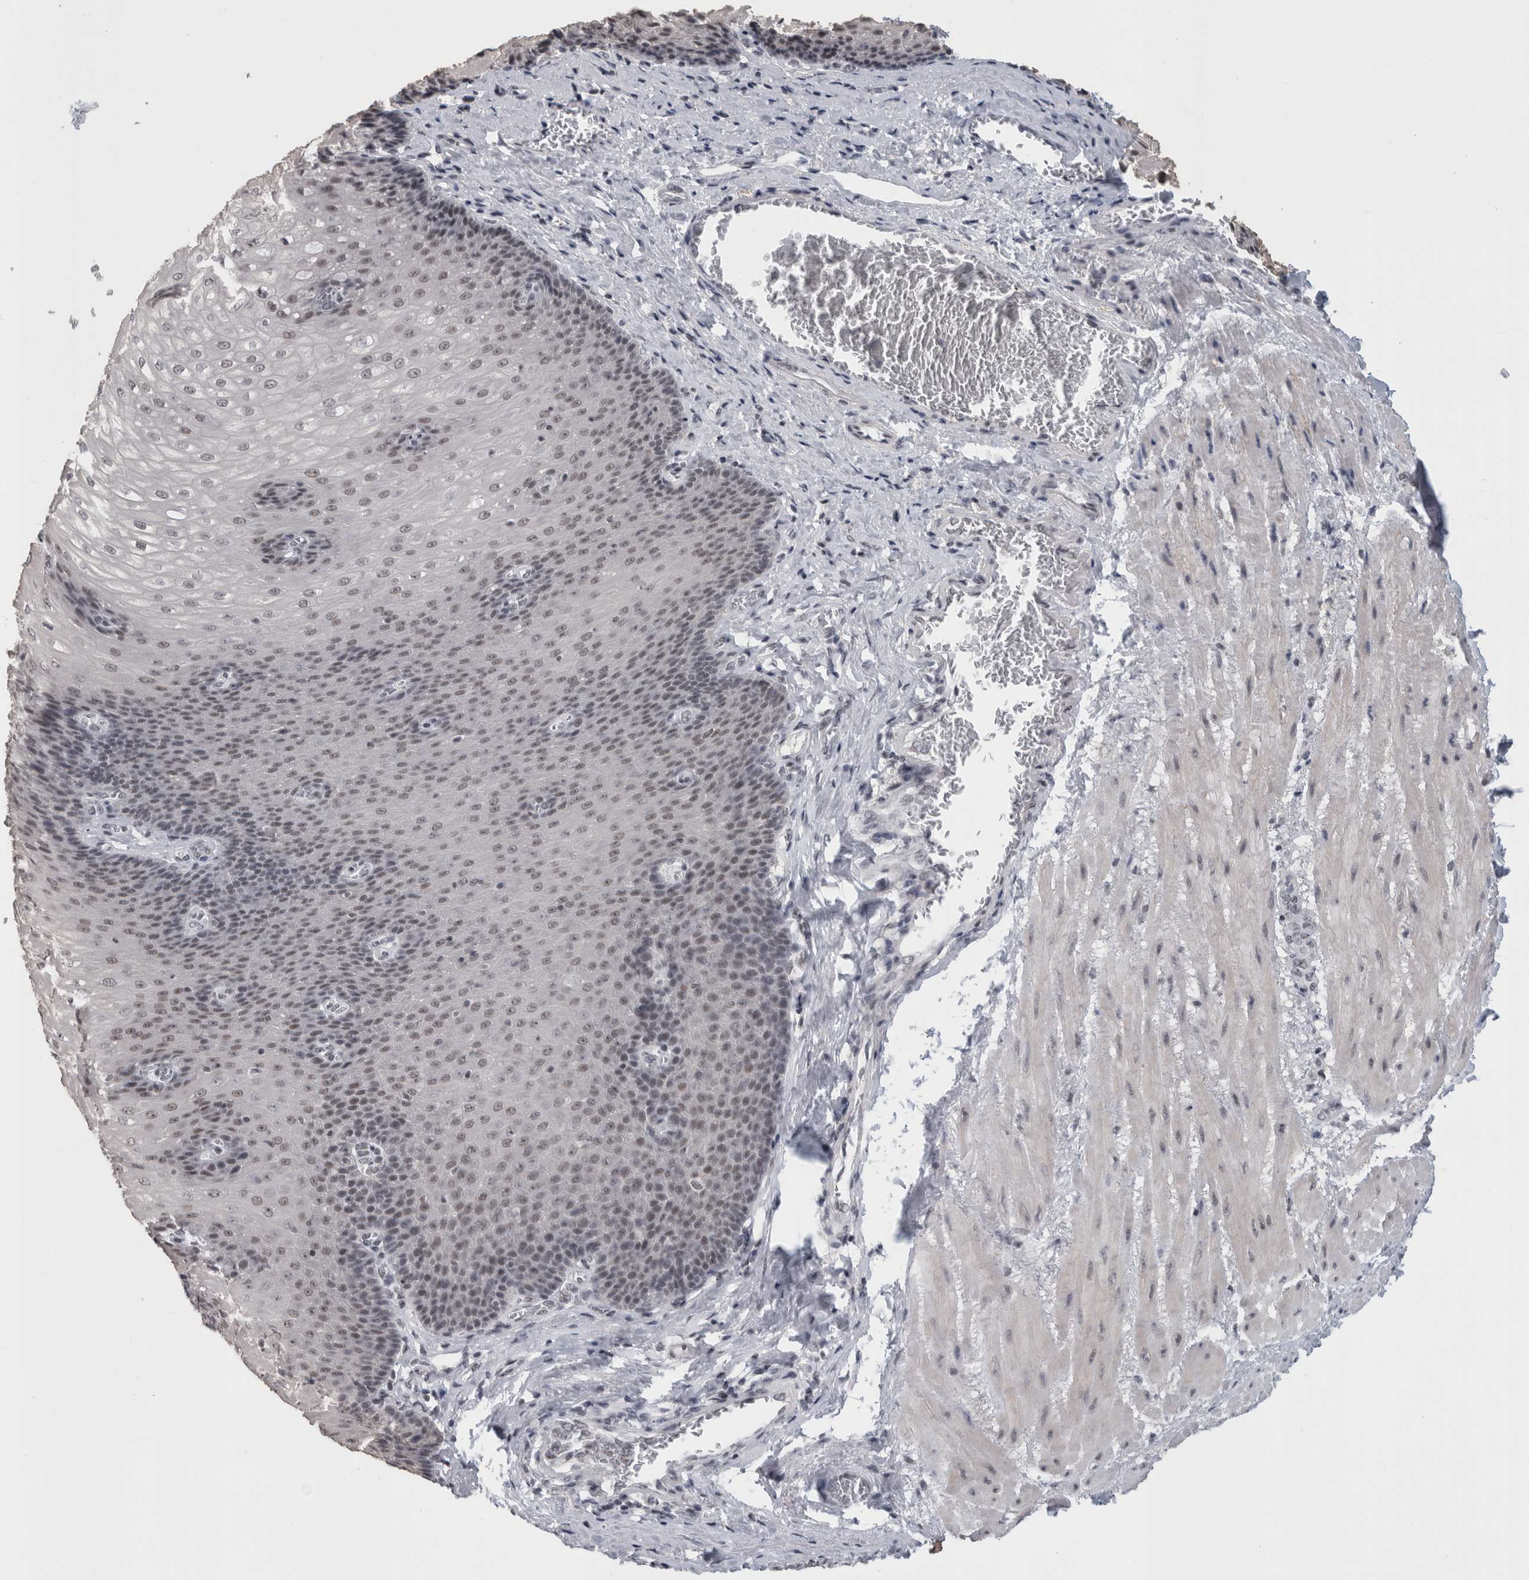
{"staining": {"intensity": "weak", "quantity": ">75%", "location": "nuclear"}, "tissue": "esophagus", "cell_type": "Squamous epithelial cells", "image_type": "normal", "snomed": [{"axis": "morphology", "description": "Normal tissue, NOS"}, {"axis": "topography", "description": "Esophagus"}], "caption": "The image displays staining of normal esophagus, revealing weak nuclear protein staining (brown color) within squamous epithelial cells.", "gene": "ARID4B", "patient": {"sex": "male", "age": 48}}